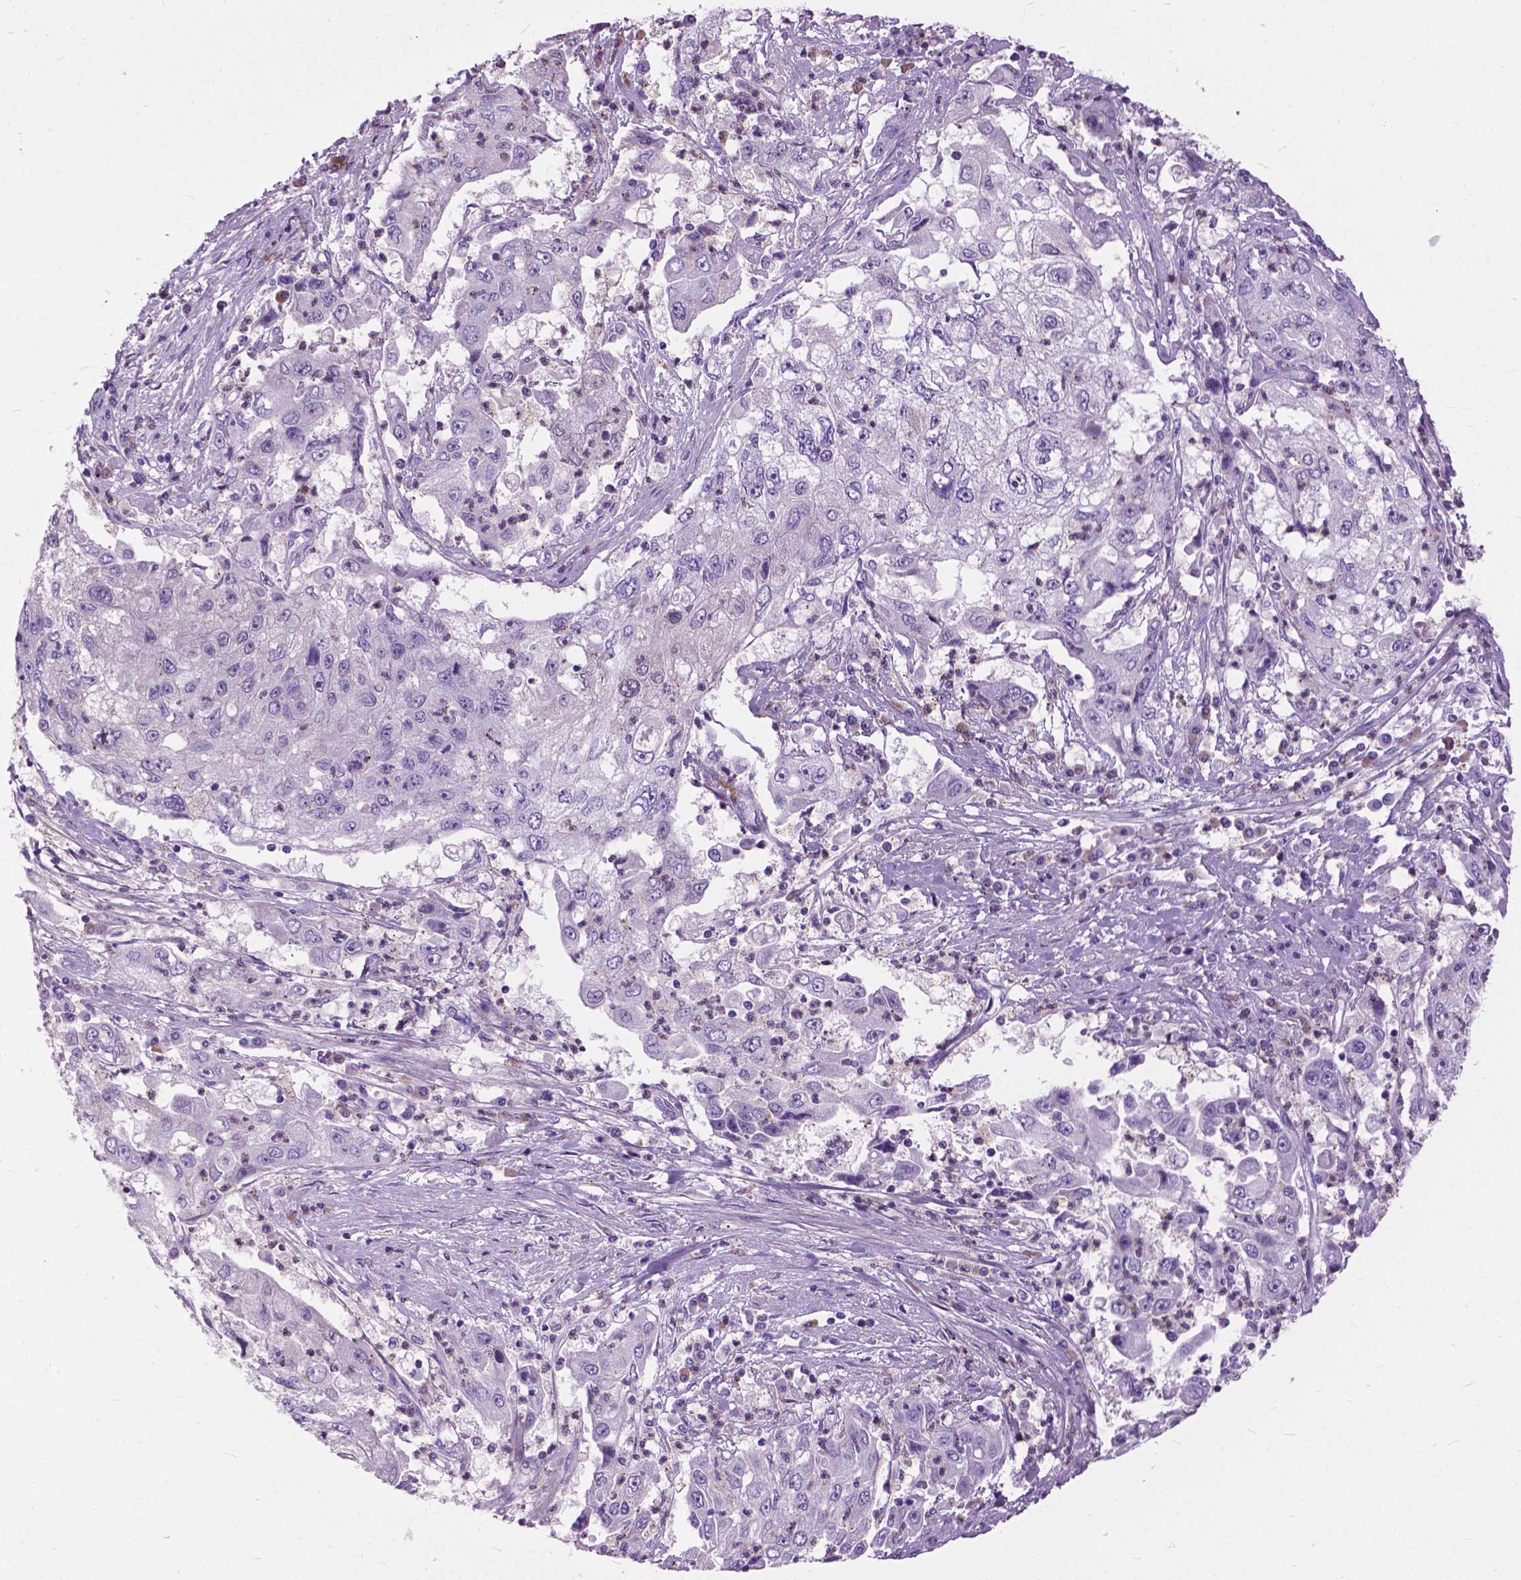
{"staining": {"intensity": "negative", "quantity": "none", "location": "none"}, "tissue": "cervical cancer", "cell_type": "Tumor cells", "image_type": "cancer", "snomed": [{"axis": "morphology", "description": "Squamous cell carcinoma, NOS"}, {"axis": "topography", "description": "Cervix"}], "caption": "Protein analysis of cervical cancer shows no significant expression in tumor cells. The staining was performed using DAB (3,3'-diaminobenzidine) to visualize the protein expression in brown, while the nuclei were stained in blue with hematoxylin (Magnification: 20x).", "gene": "PRR35", "patient": {"sex": "female", "age": 36}}